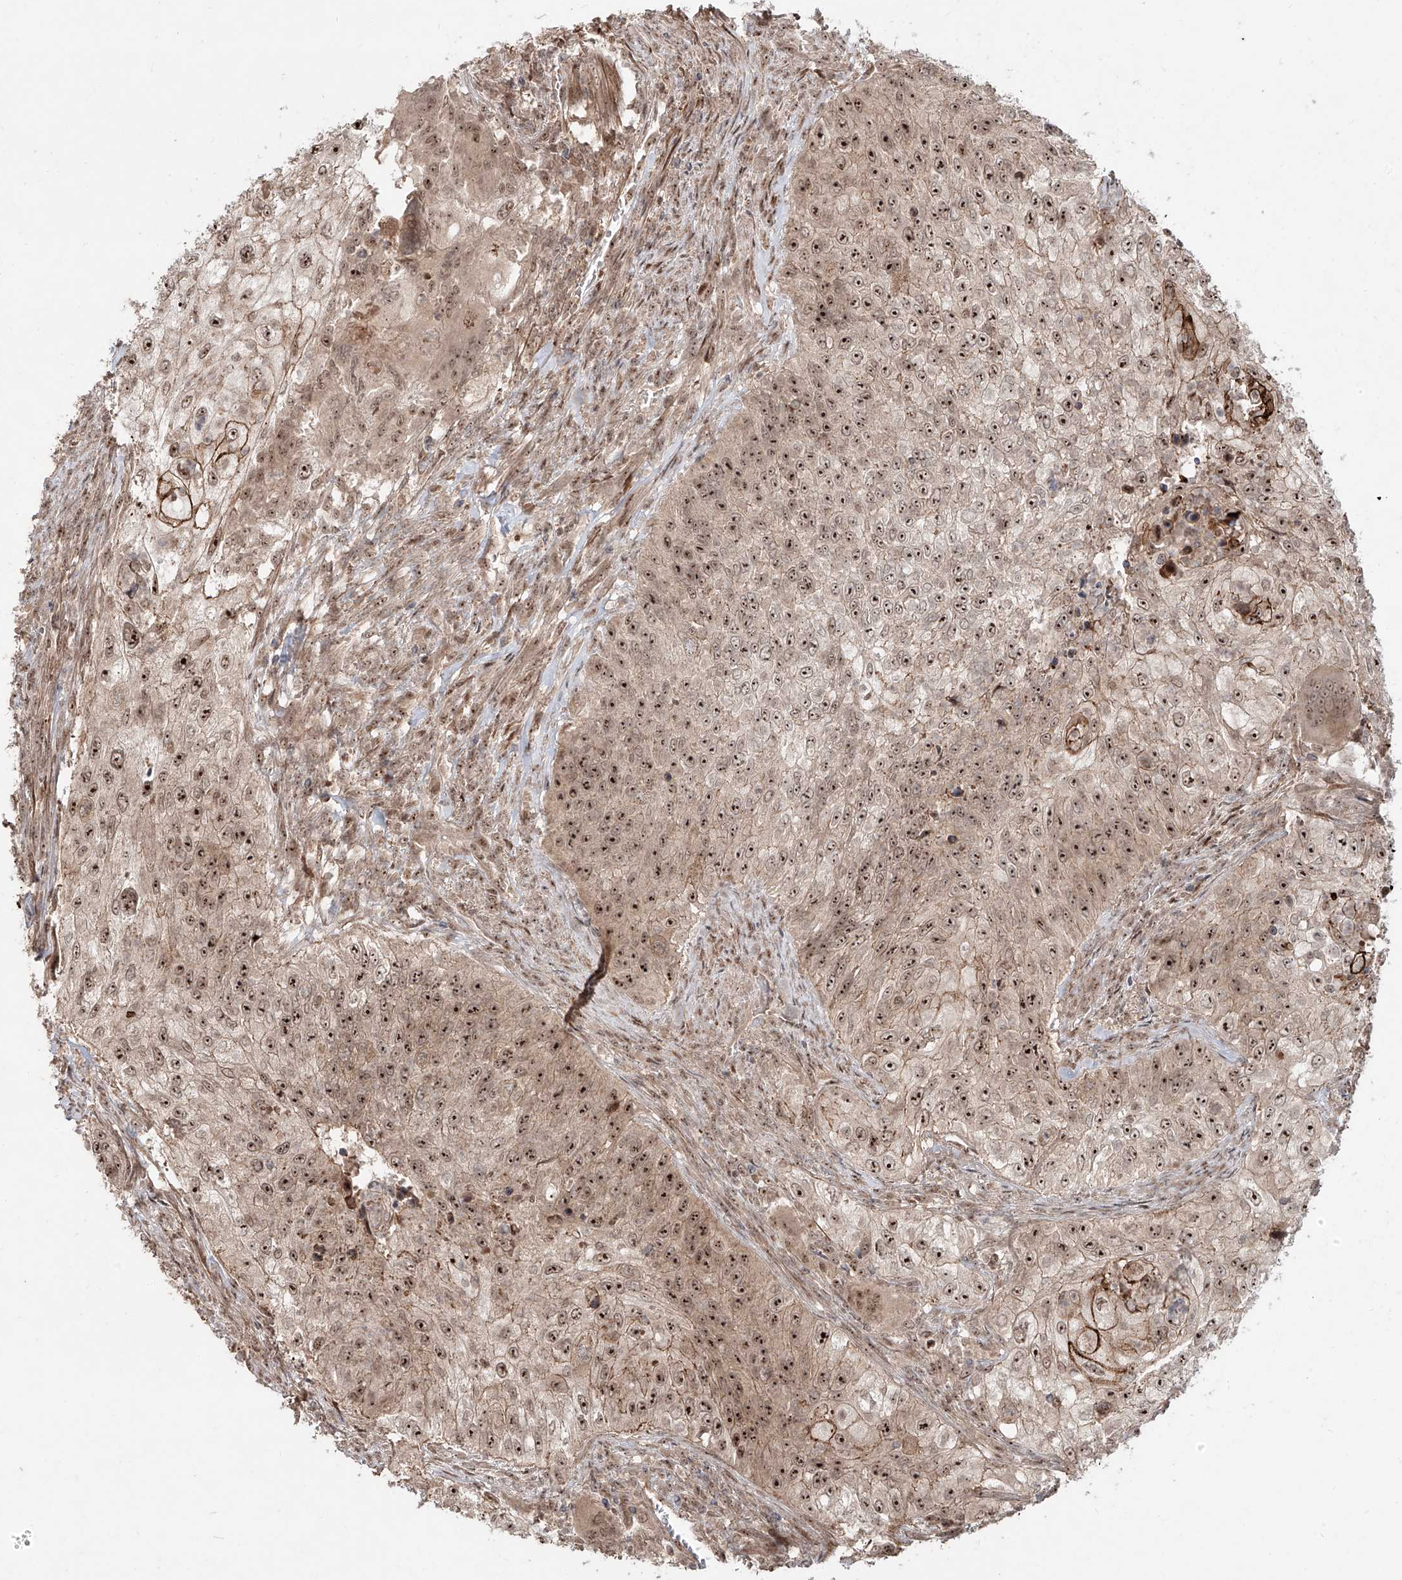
{"staining": {"intensity": "strong", "quantity": ">75%", "location": "nuclear"}, "tissue": "urothelial cancer", "cell_type": "Tumor cells", "image_type": "cancer", "snomed": [{"axis": "morphology", "description": "Urothelial carcinoma, High grade"}, {"axis": "topography", "description": "Urinary bladder"}], "caption": "There is high levels of strong nuclear staining in tumor cells of urothelial cancer, as demonstrated by immunohistochemical staining (brown color).", "gene": "ZNF710", "patient": {"sex": "female", "age": 60}}